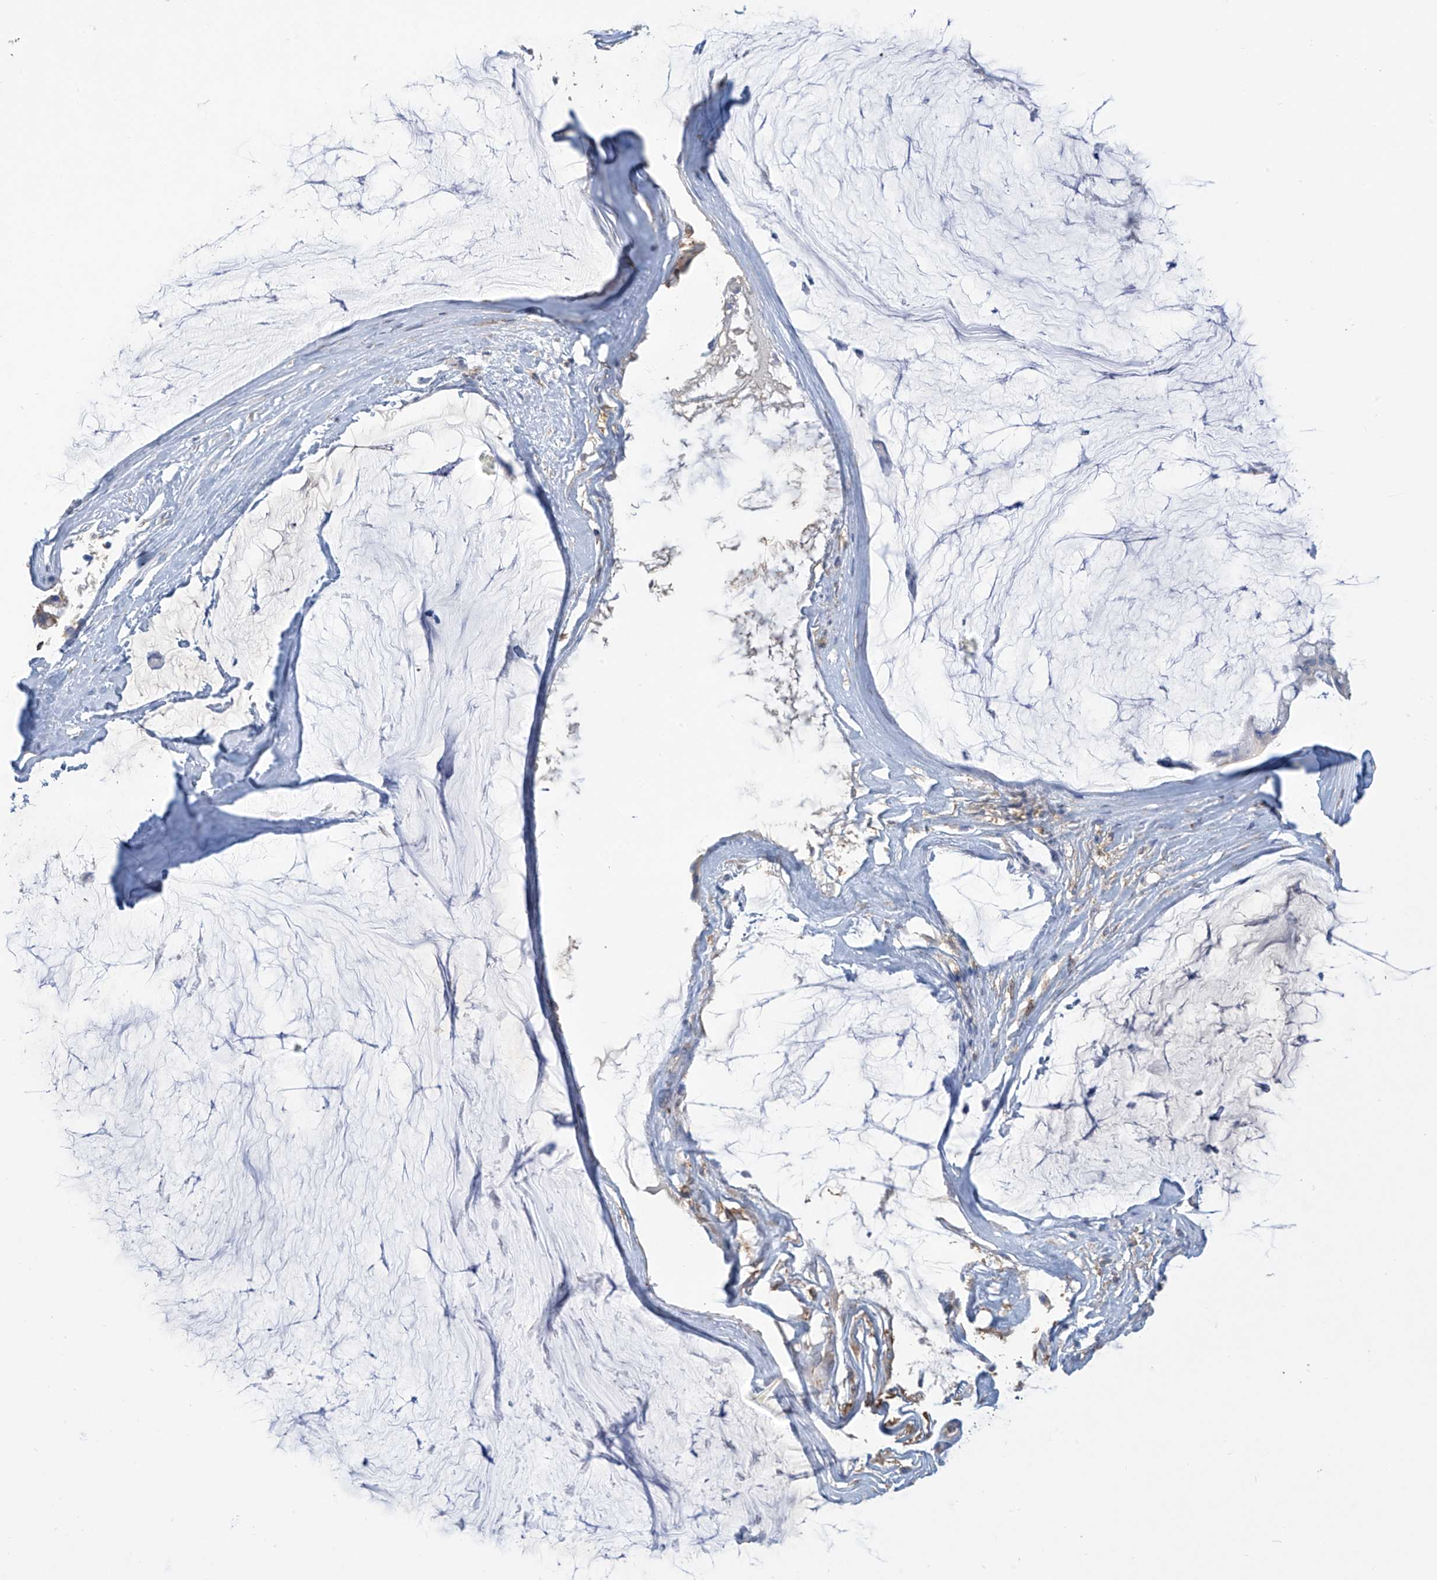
{"staining": {"intensity": "negative", "quantity": "none", "location": "none"}, "tissue": "ovarian cancer", "cell_type": "Tumor cells", "image_type": "cancer", "snomed": [{"axis": "morphology", "description": "Cystadenocarcinoma, mucinous, NOS"}, {"axis": "topography", "description": "Ovary"}], "caption": "The micrograph reveals no staining of tumor cells in mucinous cystadenocarcinoma (ovarian). (DAB (3,3'-diaminobenzidine) immunohistochemistry with hematoxylin counter stain).", "gene": "OGT", "patient": {"sex": "female", "age": 39}}